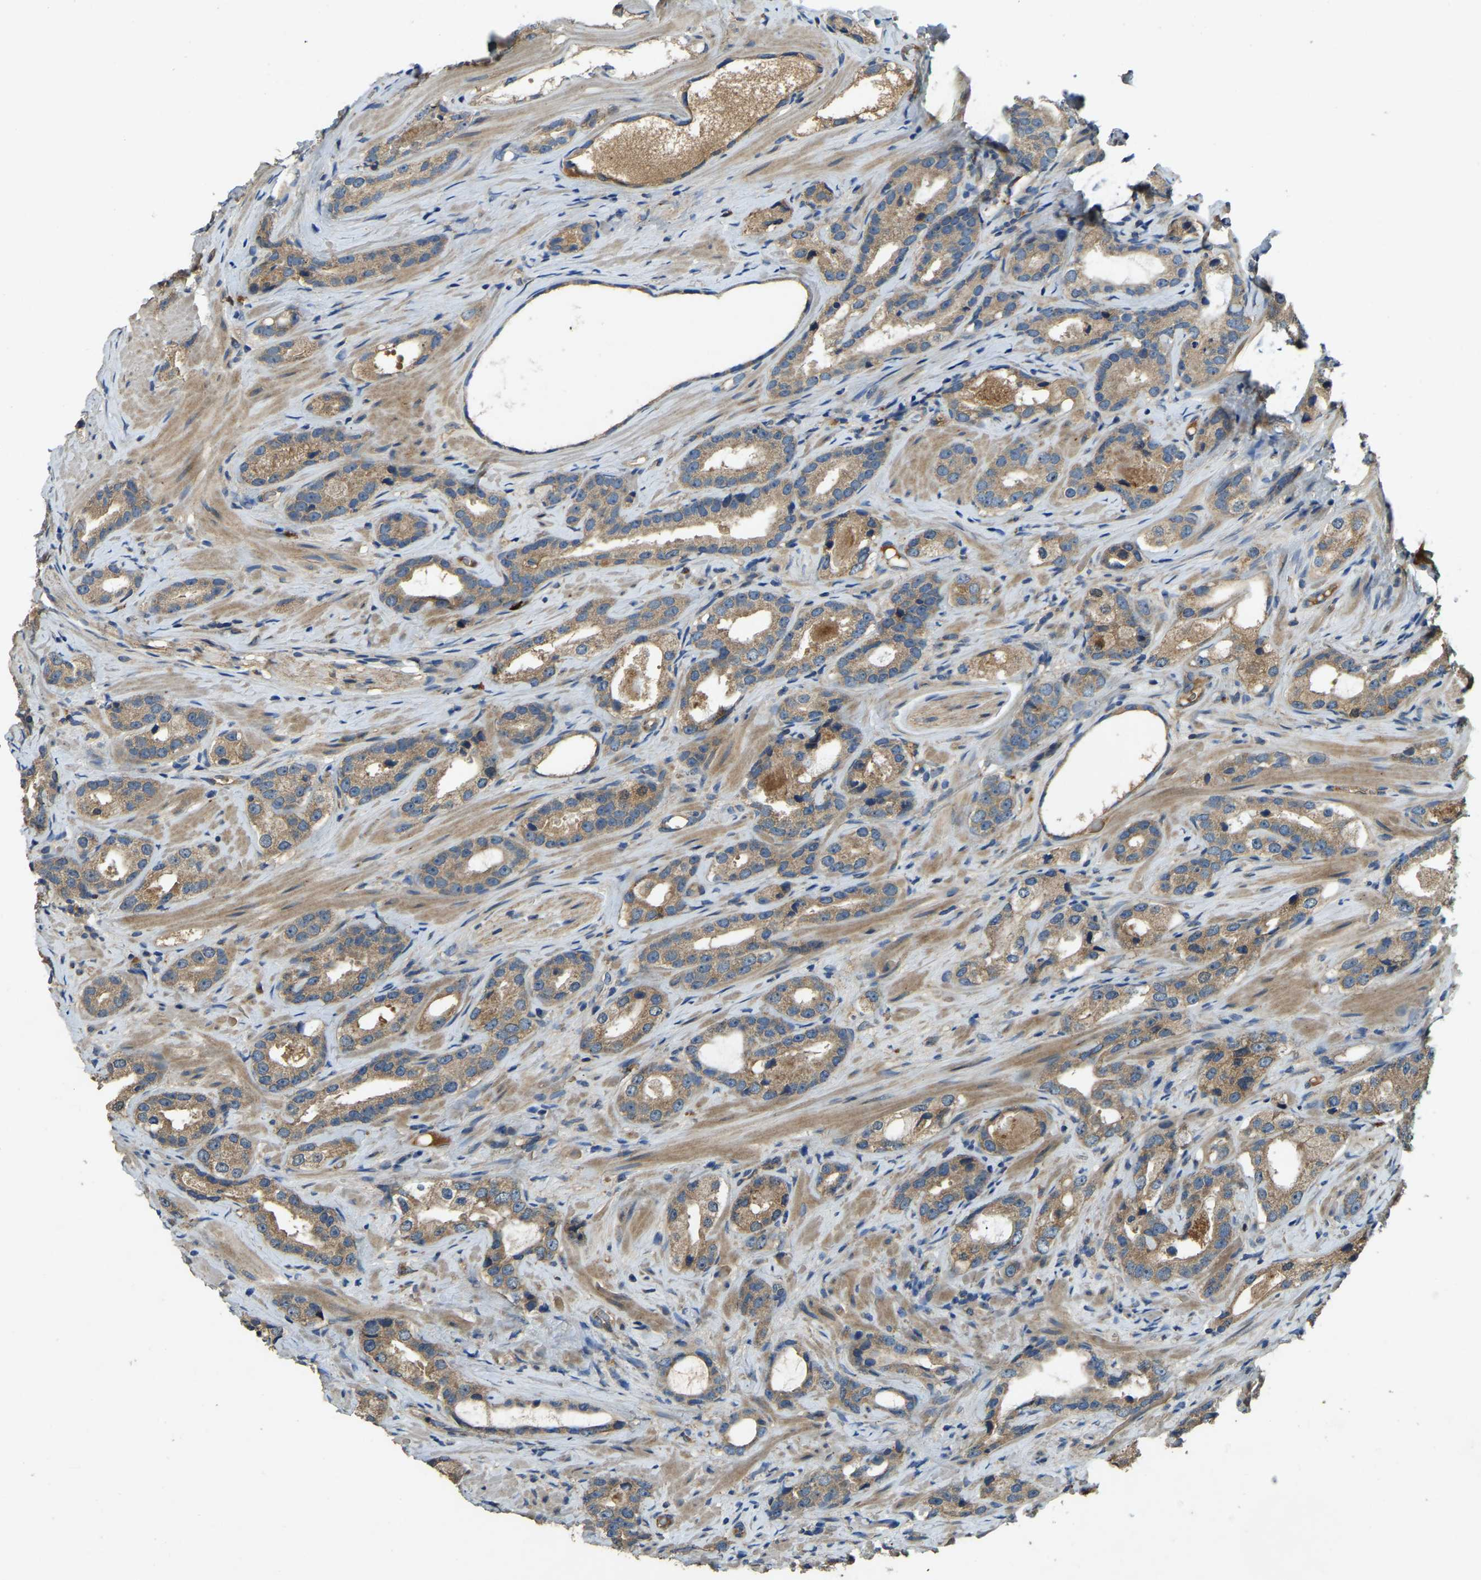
{"staining": {"intensity": "weak", "quantity": ">75%", "location": "cytoplasmic/membranous"}, "tissue": "prostate cancer", "cell_type": "Tumor cells", "image_type": "cancer", "snomed": [{"axis": "morphology", "description": "Adenocarcinoma, High grade"}, {"axis": "topography", "description": "Prostate"}], "caption": "The immunohistochemical stain highlights weak cytoplasmic/membranous expression in tumor cells of prostate adenocarcinoma (high-grade) tissue. (IHC, brightfield microscopy, high magnification).", "gene": "ATP8B1", "patient": {"sex": "male", "age": 63}}